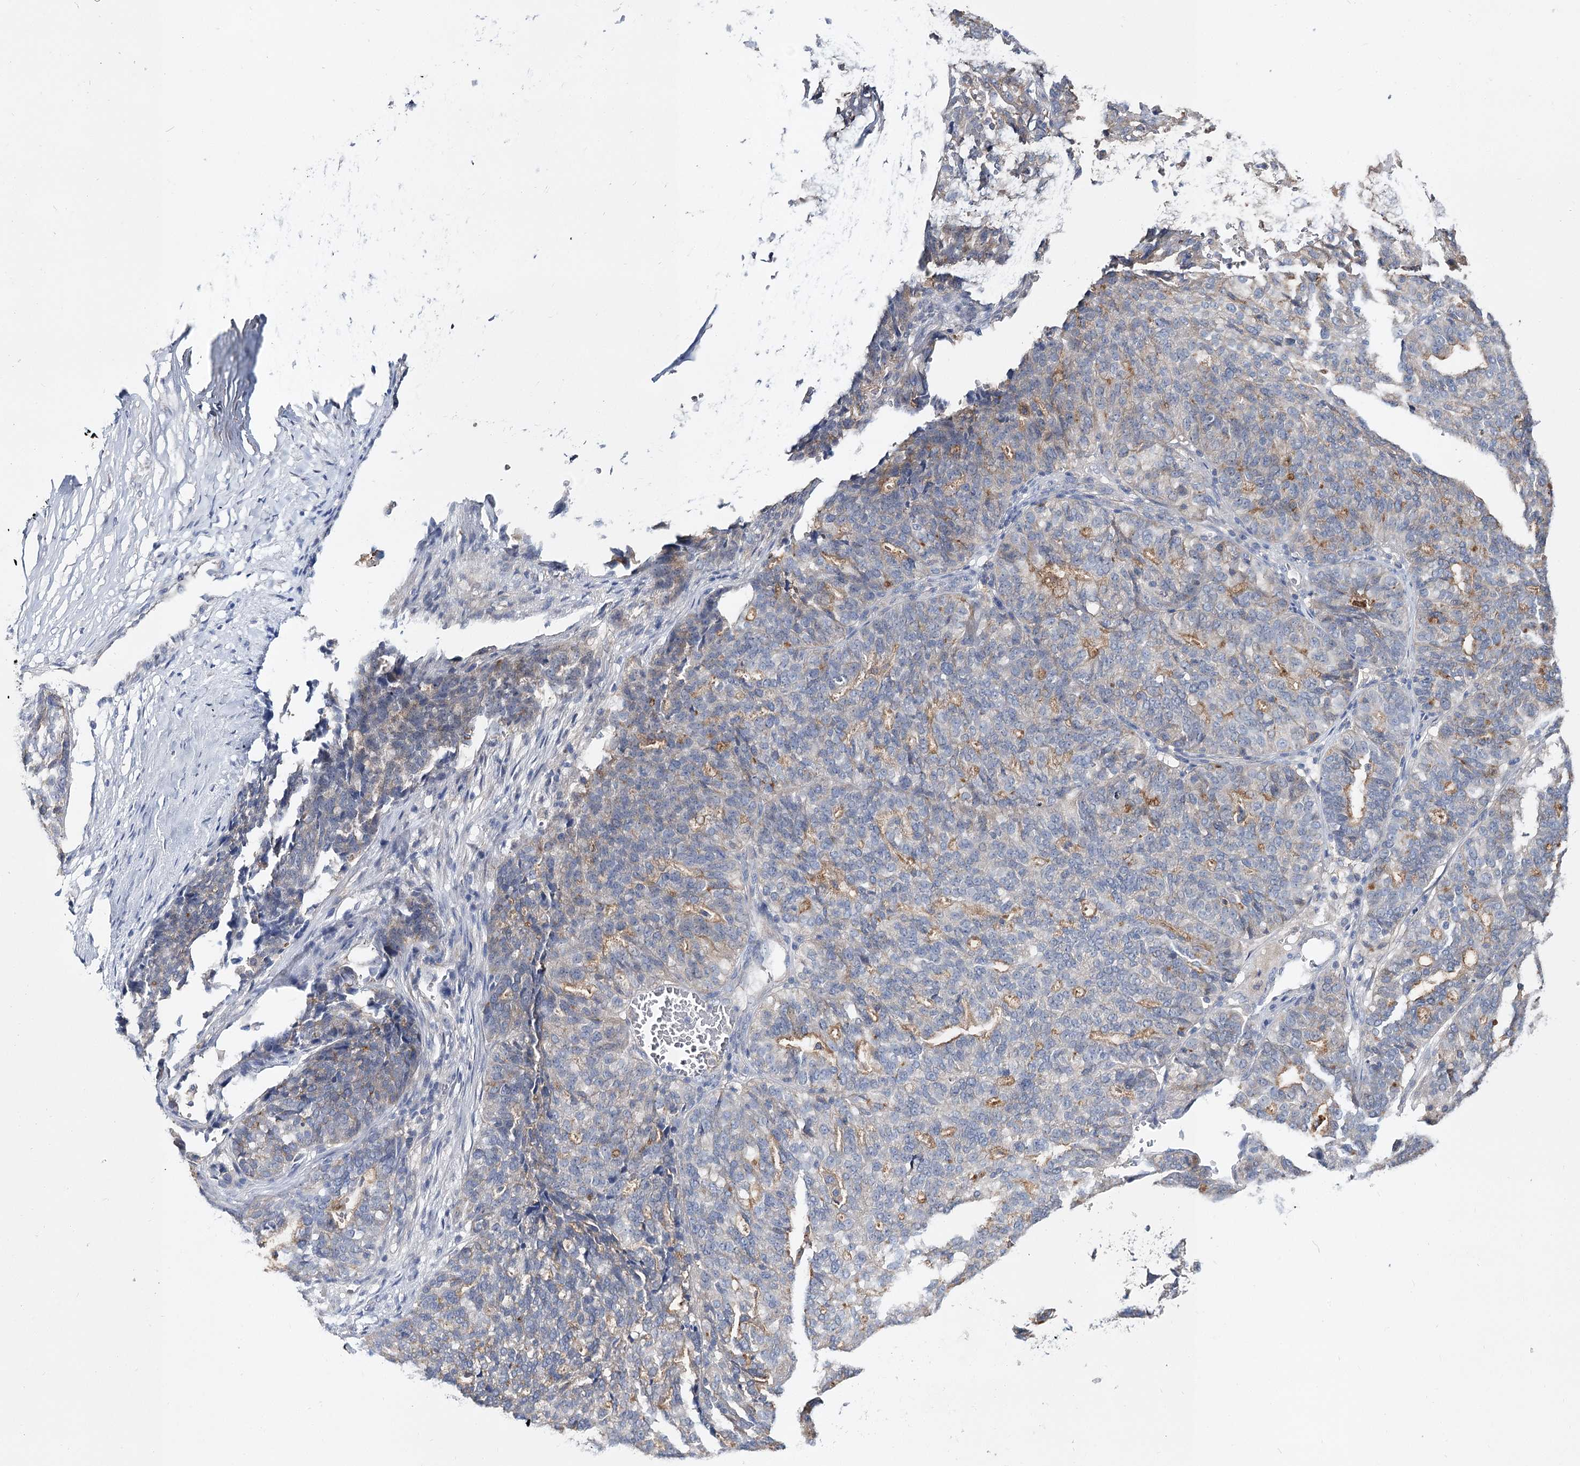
{"staining": {"intensity": "weak", "quantity": "<25%", "location": "cytoplasmic/membranous"}, "tissue": "ovarian cancer", "cell_type": "Tumor cells", "image_type": "cancer", "snomed": [{"axis": "morphology", "description": "Cystadenocarcinoma, serous, NOS"}, {"axis": "topography", "description": "Ovary"}], "caption": "Micrograph shows no significant protein positivity in tumor cells of serous cystadenocarcinoma (ovarian). The staining is performed using DAB brown chromogen with nuclei counter-stained in using hematoxylin.", "gene": "UGP2", "patient": {"sex": "female", "age": 59}}